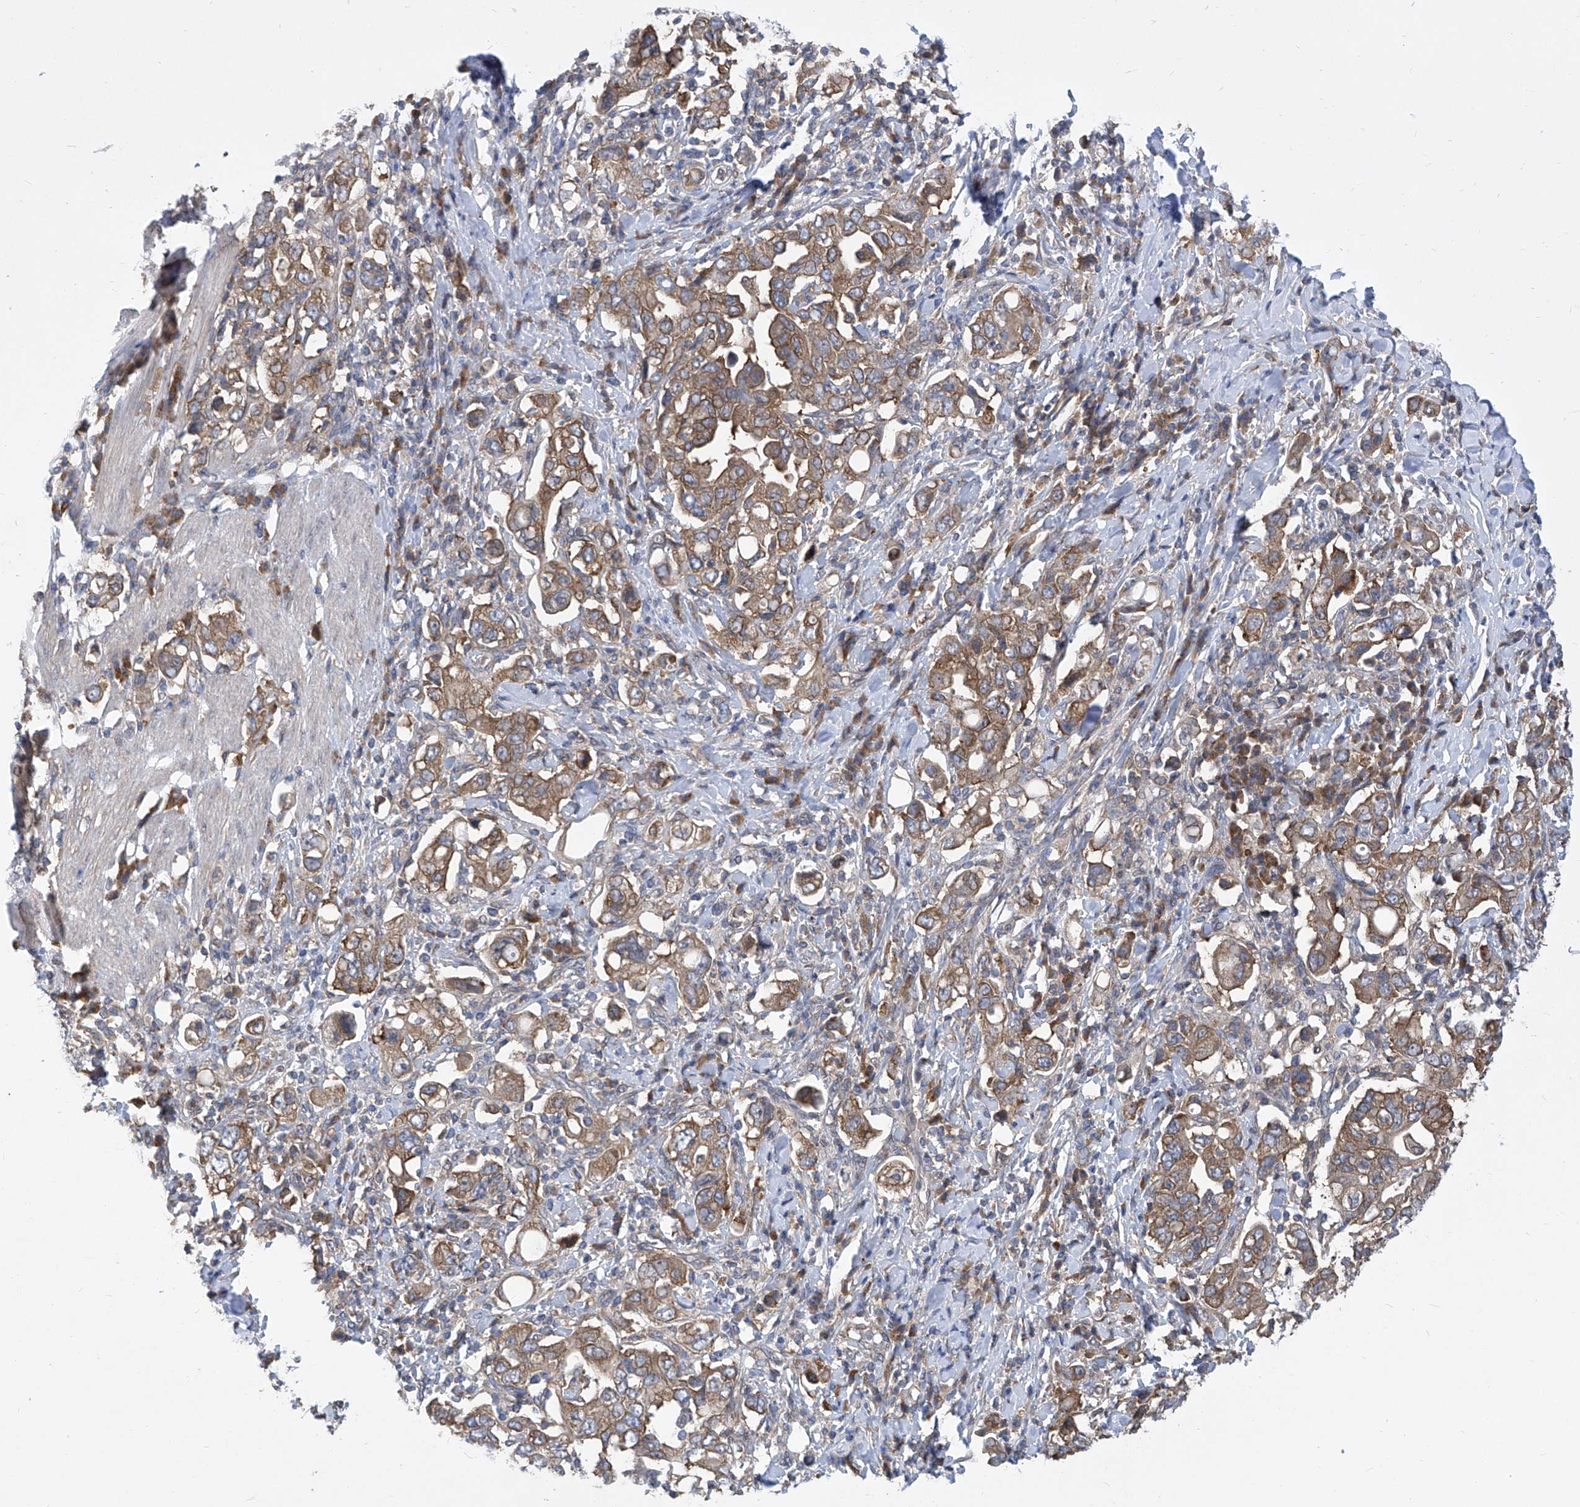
{"staining": {"intensity": "moderate", "quantity": ">75%", "location": "cytoplasmic/membranous"}, "tissue": "stomach cancer", "cell_type": "Tumor cells", "image_type": "cancer", "snomed": [{"axis": "morphology", "description": "Adenocarcinoma, NOS"}, {"axis": "topography", "description": "Stomach, upper"}], "caption": "Immunohistochemistry (IHC) (DAB) staining of stomach cancer (adenocarcinoma) shows moderate cytoplasmic/membranous protein expression in approximately >75% of tumor cells.", "gene": "EIF3M", "patient": {"sex": "male", "age": 62}}